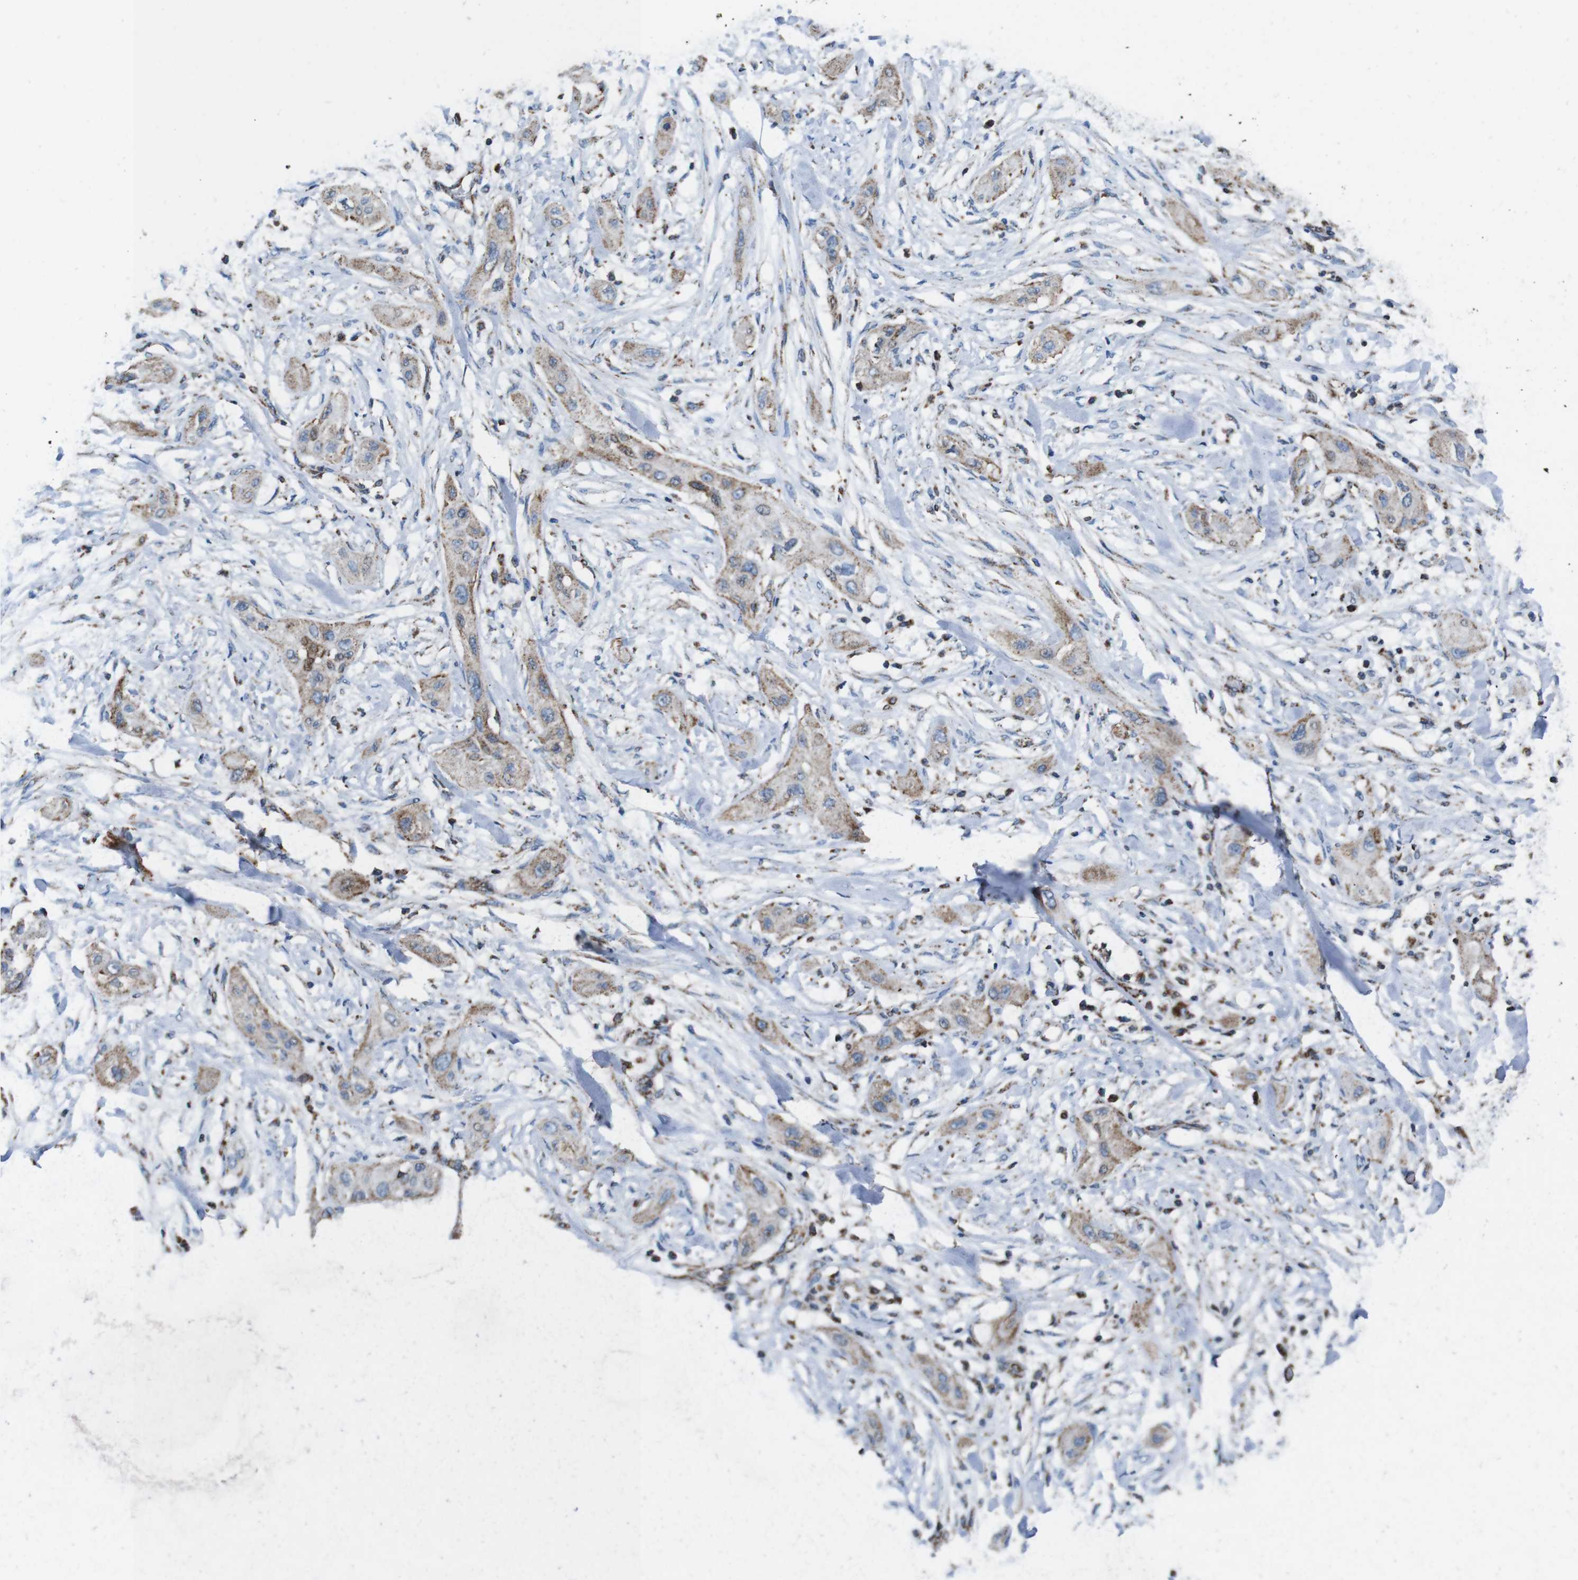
{"staining": {"intensity": "weak", "quantity": ">75%", "location": "cytoplasmic/membranous"}, "tissue": "lung cancer", "cell_type": "Tumor cells", "image_type": "cancer", "snomed": [{"axis": "morphology", "description": "Squamous cell carcinoma, NOS"}, {"axis": "topography", "description": "Lung"}], "caption": "Brown immunohistochemical staining in lung cancer (squamous cell carcinoma) demonstrates weak cytoplasmic/membranous expression in approximately >75% of tumor cells.", "gene": "HK1", "patient": {"sex": "female", "age": 47}}